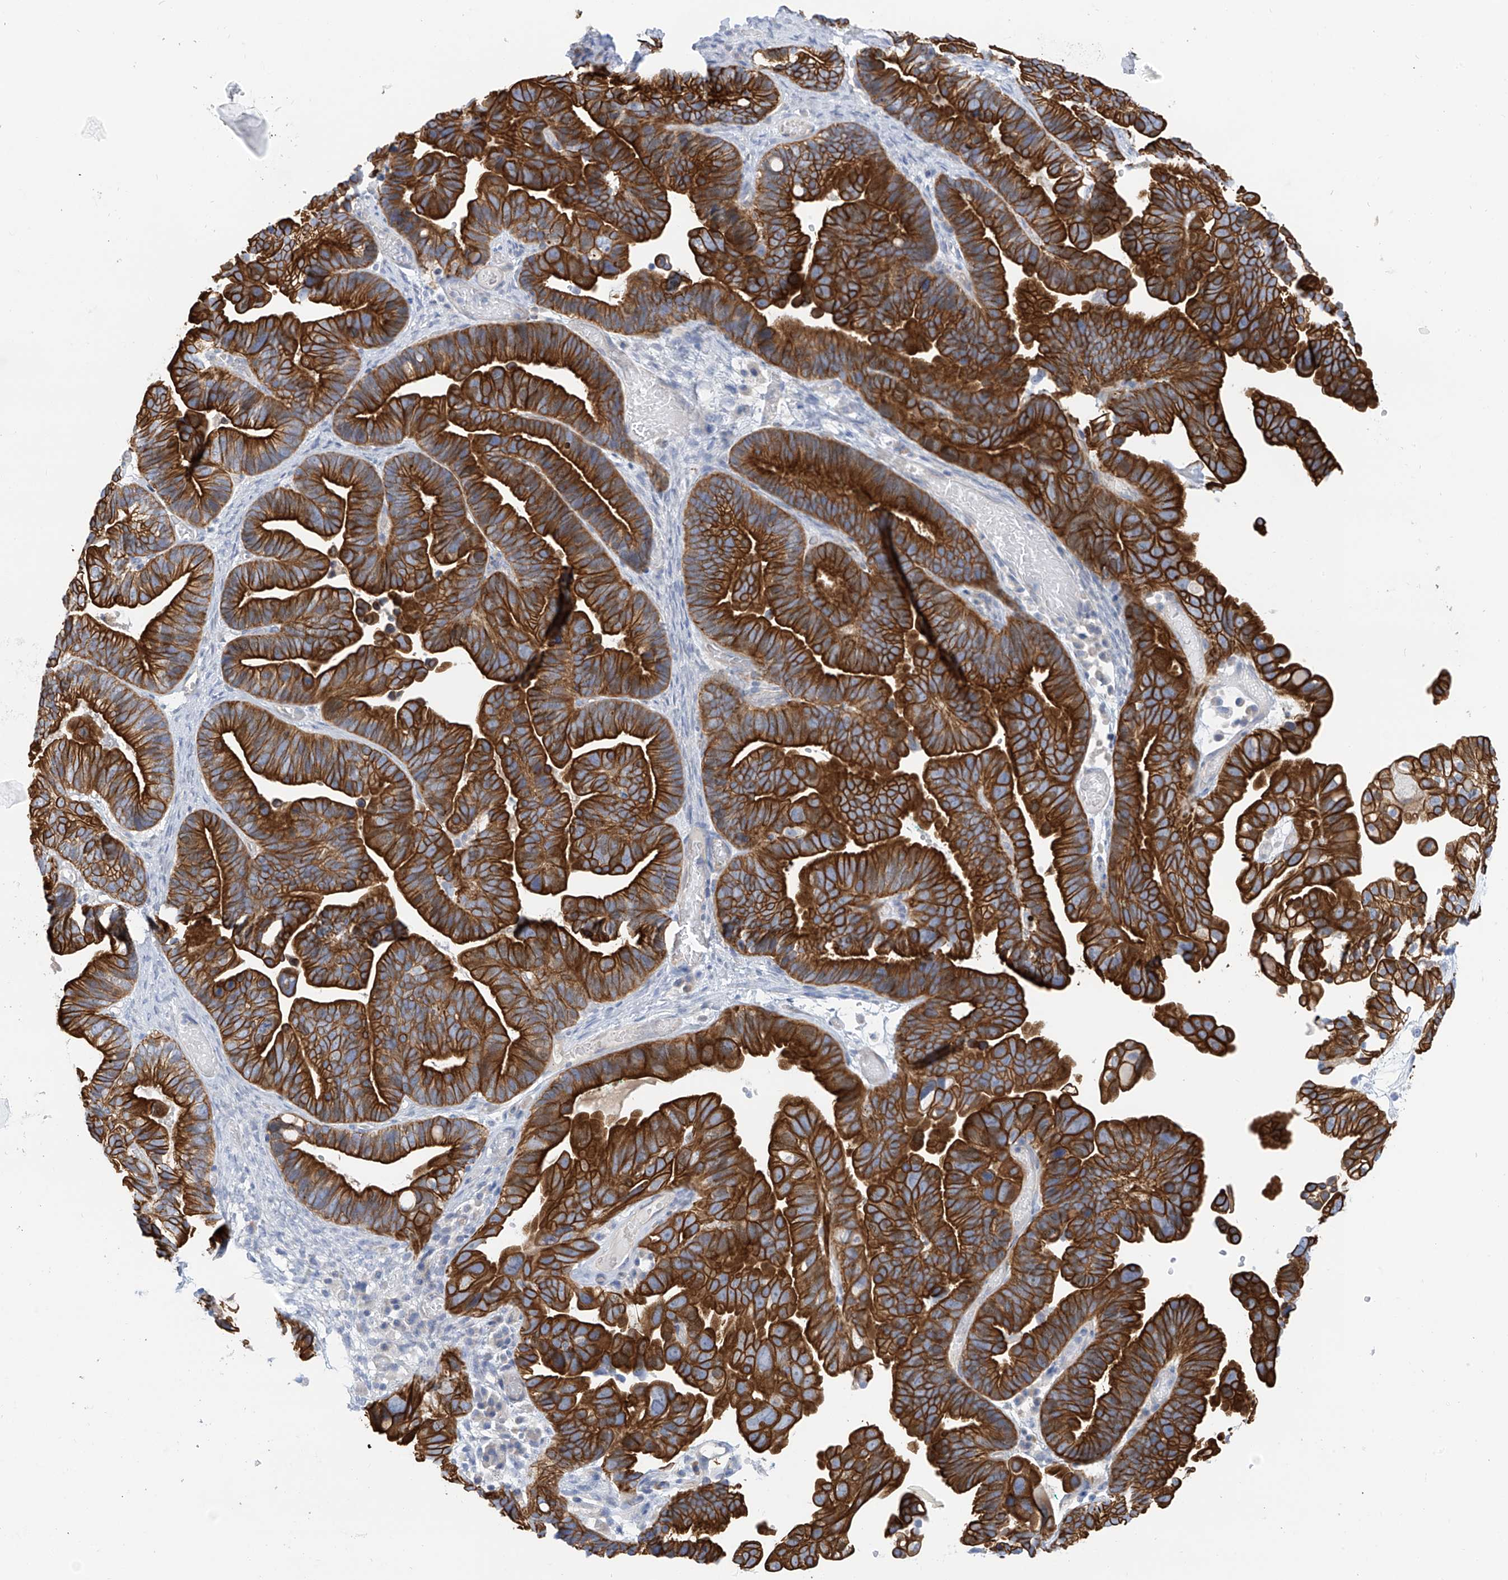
{"staining": {"intensity": "strong", "quantity": ">75%", "location": "cytoplasmic/membranous"}, "tissue": "ovarian cancer", "cell_type": "Tumor cells", "image_type": "cancer", "snomed": [{"axis": "morphology", "description": "Cystadenocarcinoma, serous, NOS"}, {"axis": "topography", "description": "Ovary"}], "caption": "Brown immunohistochemical staining in human serous cystadenocarcinoma (ovarian) exhibits strong cytoplasmic/membranous positivity in approximately >75% of tumor cells. (brown staining indicates protein expression, while blue staining denotes nuclei).", "gene": "PIK3C2B", "patient": {"sex": "female", "age": 56}}